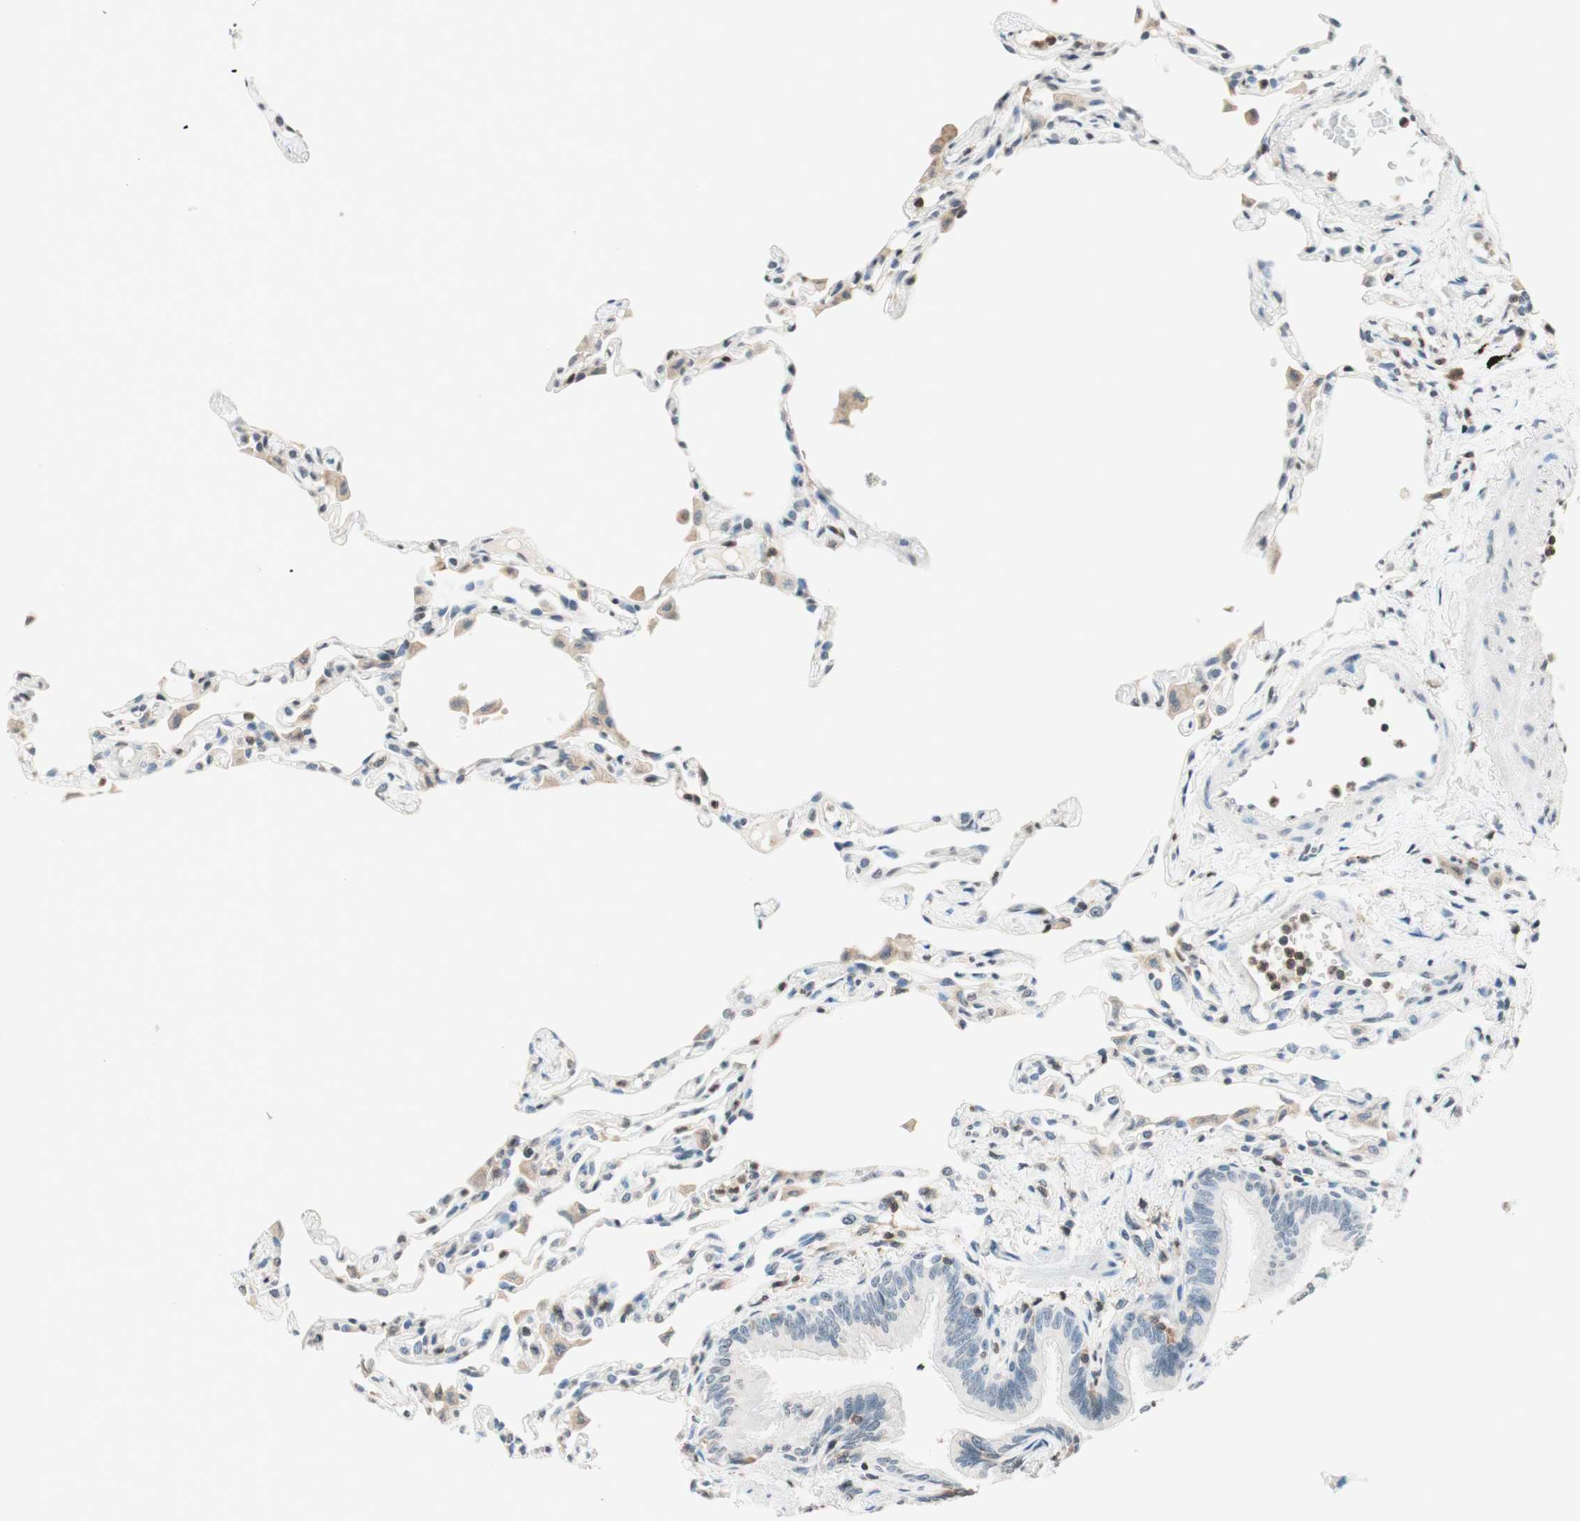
{"staining": {"intensity": "negative", "quantity": "none", "location": "none"}, "tissue": "lung", "cell_type": "Alveolar cells", "image_type": "normal", "snomed": [{"axis": "morphology", "description": "Normal tissue, NOS"}, {"axis": "topography", "description": "Lung"}], "caption": "This is an immunohistochemistry (IHC) photomicrograph of unremarkable lung. There is no expression in alveolar cells.", "gene": "WIPF1", "patient": {"sex": "female", "age": 49}}